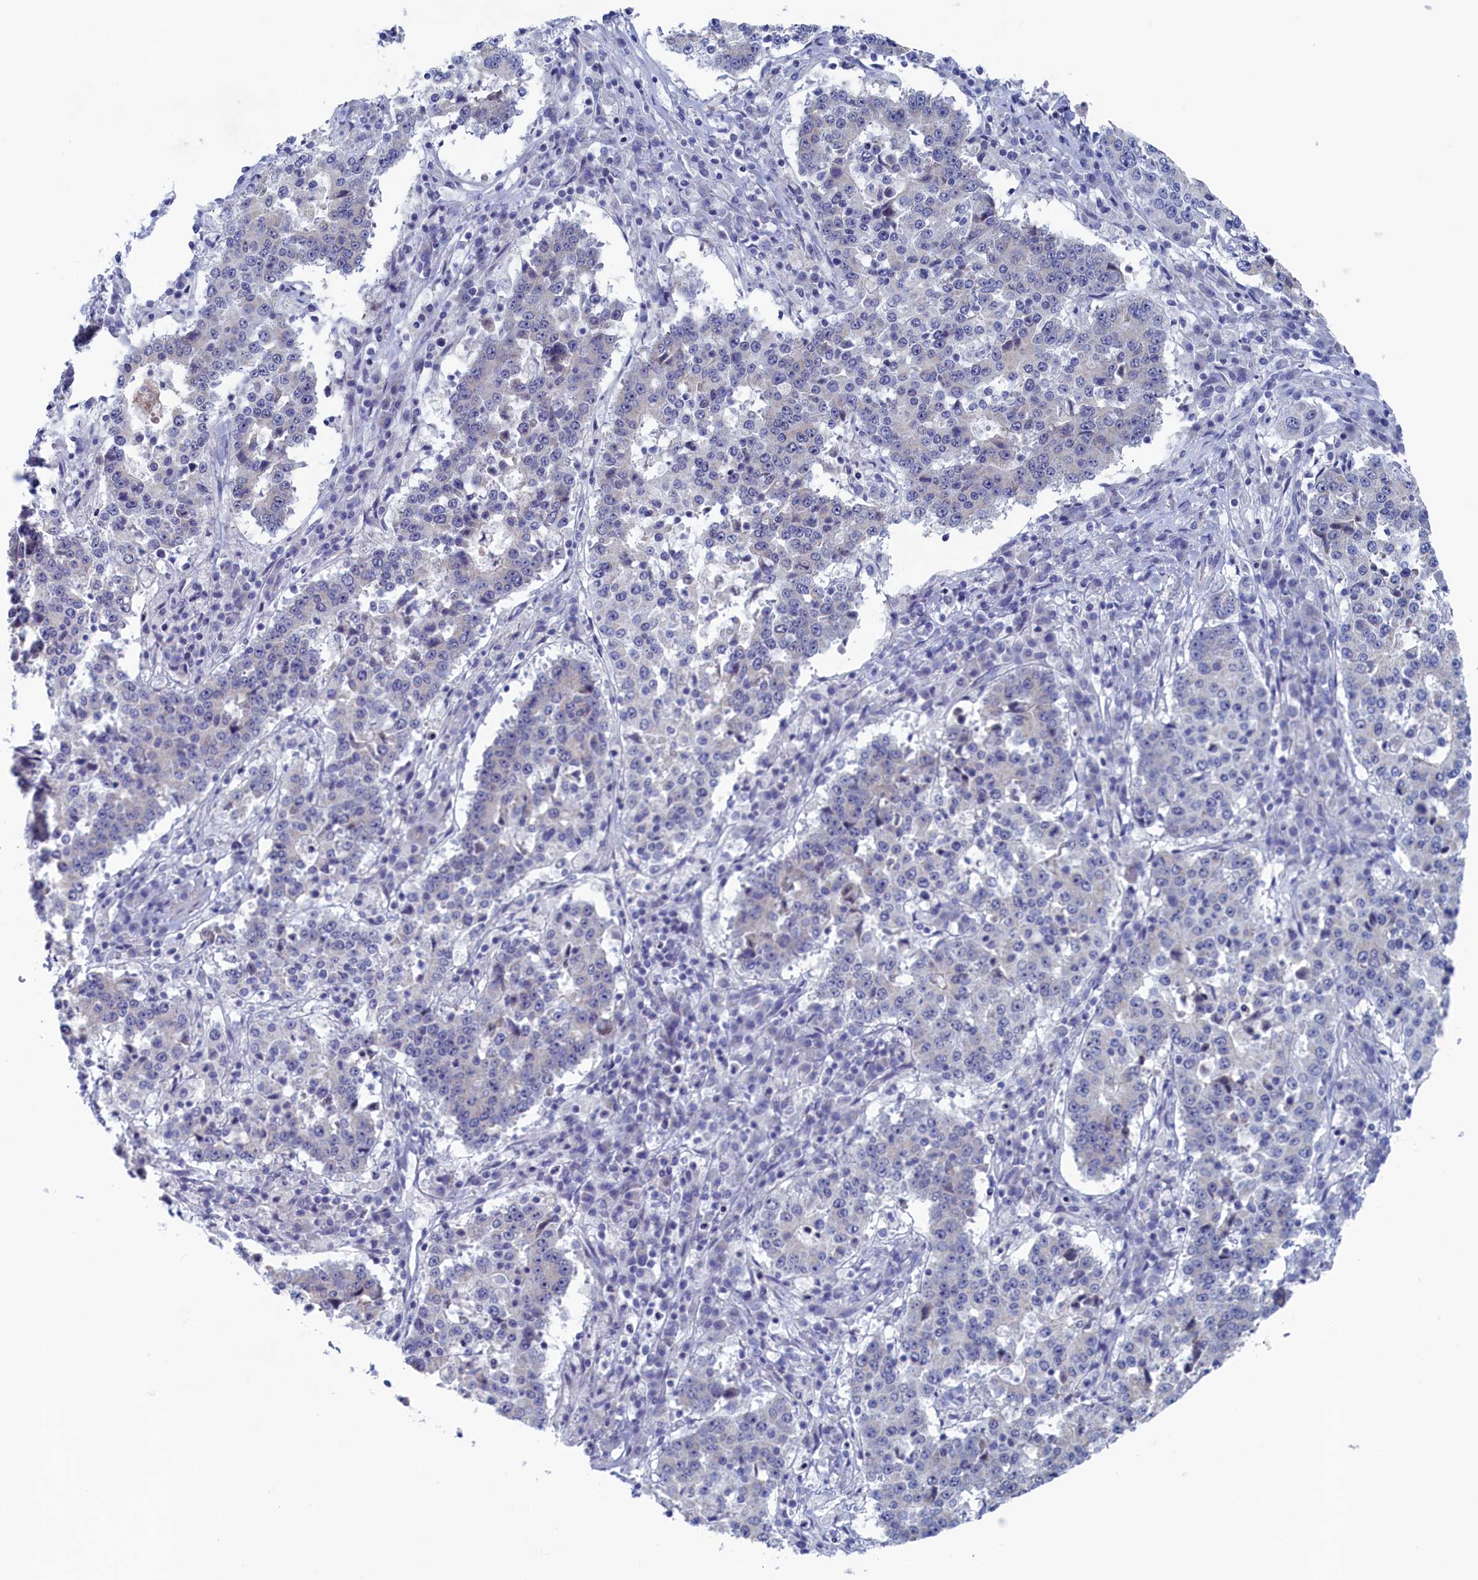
{"staining": {"intensity": "negative", "quantity": "none", "location": "none"}, "tissue": "stomach cancer", "cell_type": "Tumor cells", "image_type": "cancer", "snomed": [{"axis": "morphology", "description": "Adenocarcinoma, NOS"}, {"axis": "topography", "description": "Stomach"}], "caption": "Protein analysis of stomach adenocarcinoma reveals no significant staining in tumor cells.", "gene": "WDR76", "patient": {"sex": "male", "age": 59}}